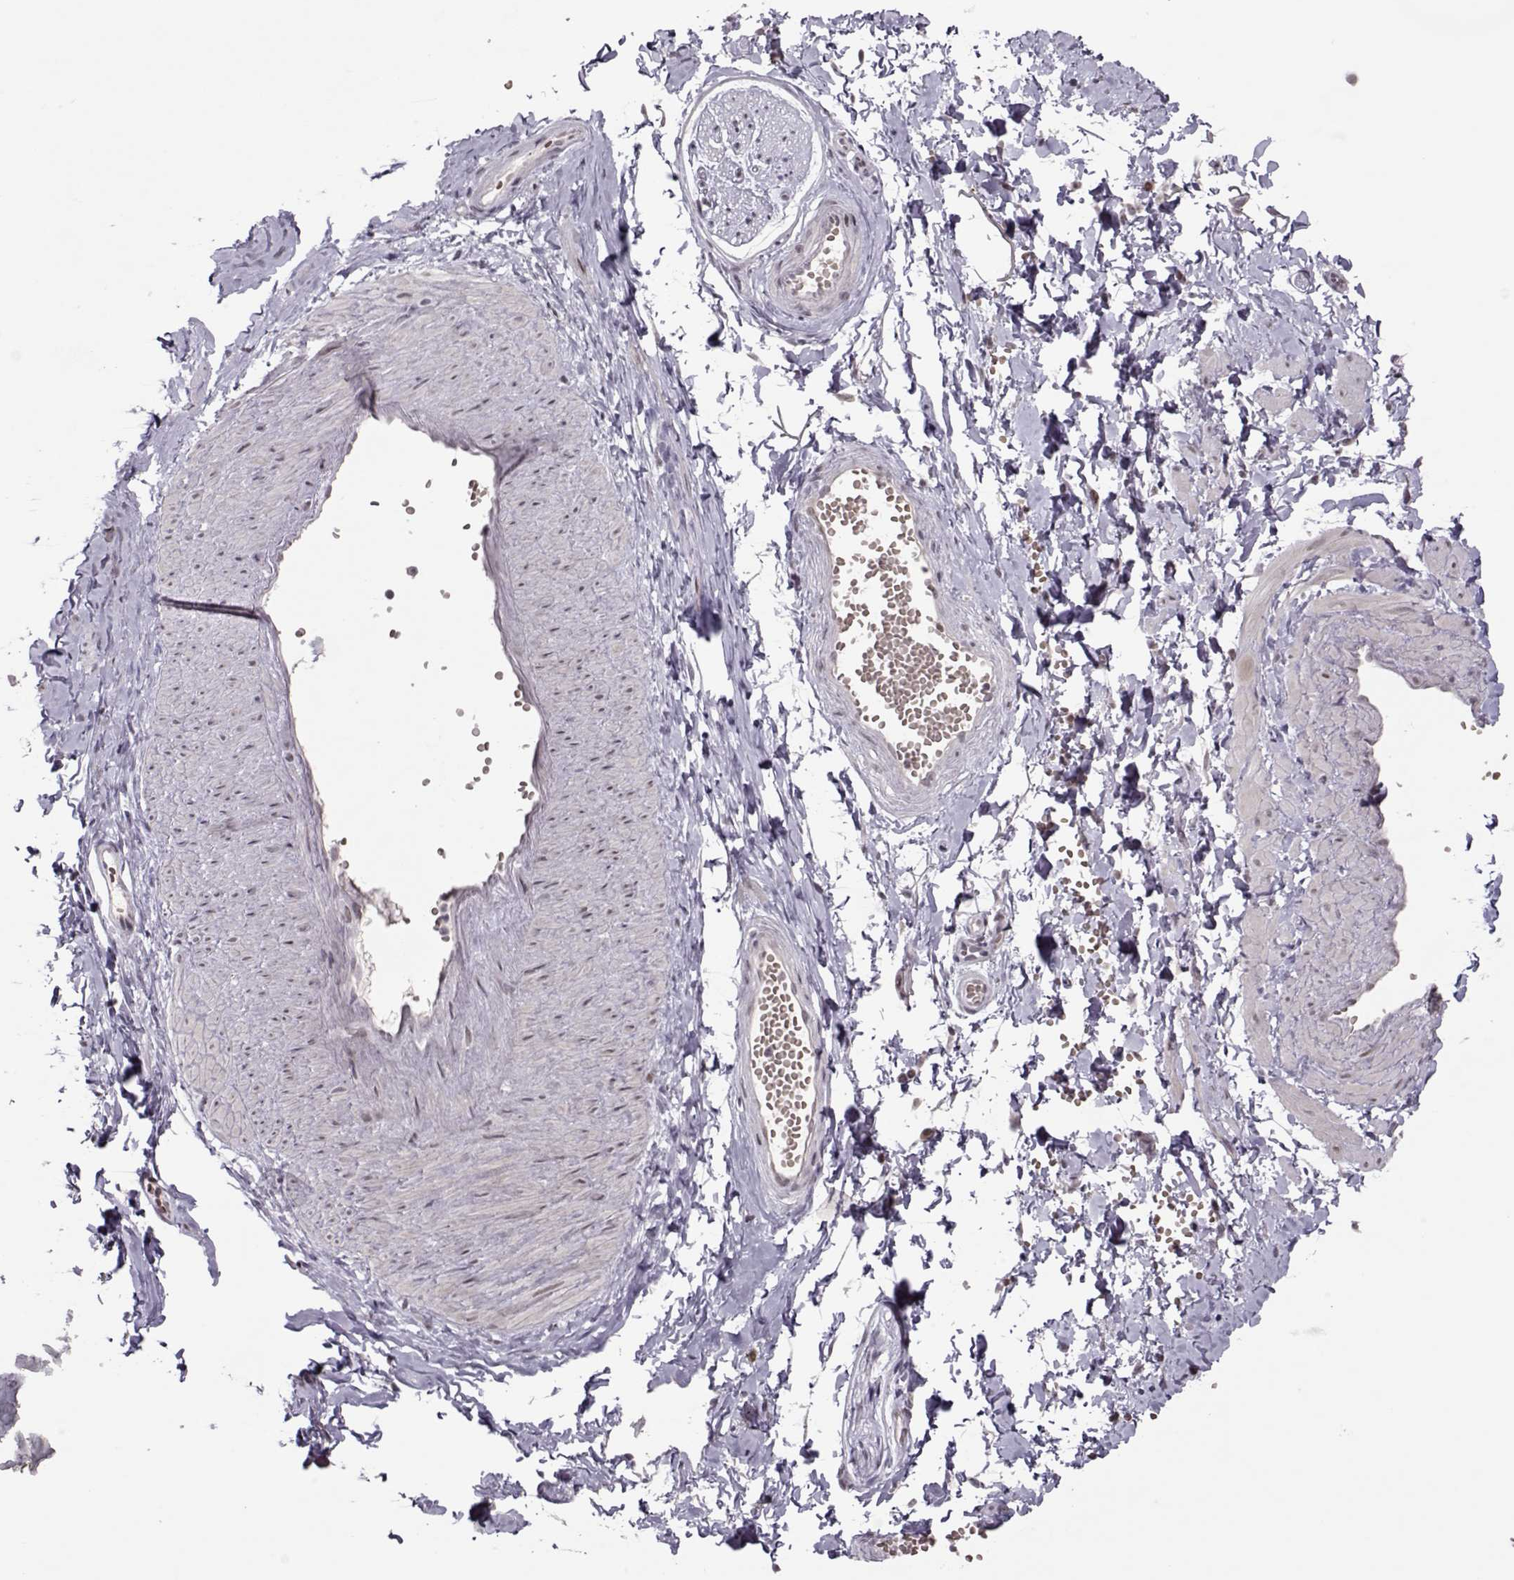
{"staining": {"intensity": "negative", "quantity": "none", "location": "none"}, "tissue": "adipose tissue", "cell_type": "Adipocytes", "image_type": "normal", "snomed": [{"axis": "morphology", "description": "Normal tissue, NOS"}, {"axis": "topography", "description": "Smooth muscle"}, {"axis": "topography", "description": "Peripheral nerve tissue"}], "caption": "Adipocytes show no significant positivity in normal adipose tissue. (DAB (3,3'-diaminobenzidine) IHC, high magnification).", "gene": "LIN28A", "patient": {"sex": "male", "age": 22}}